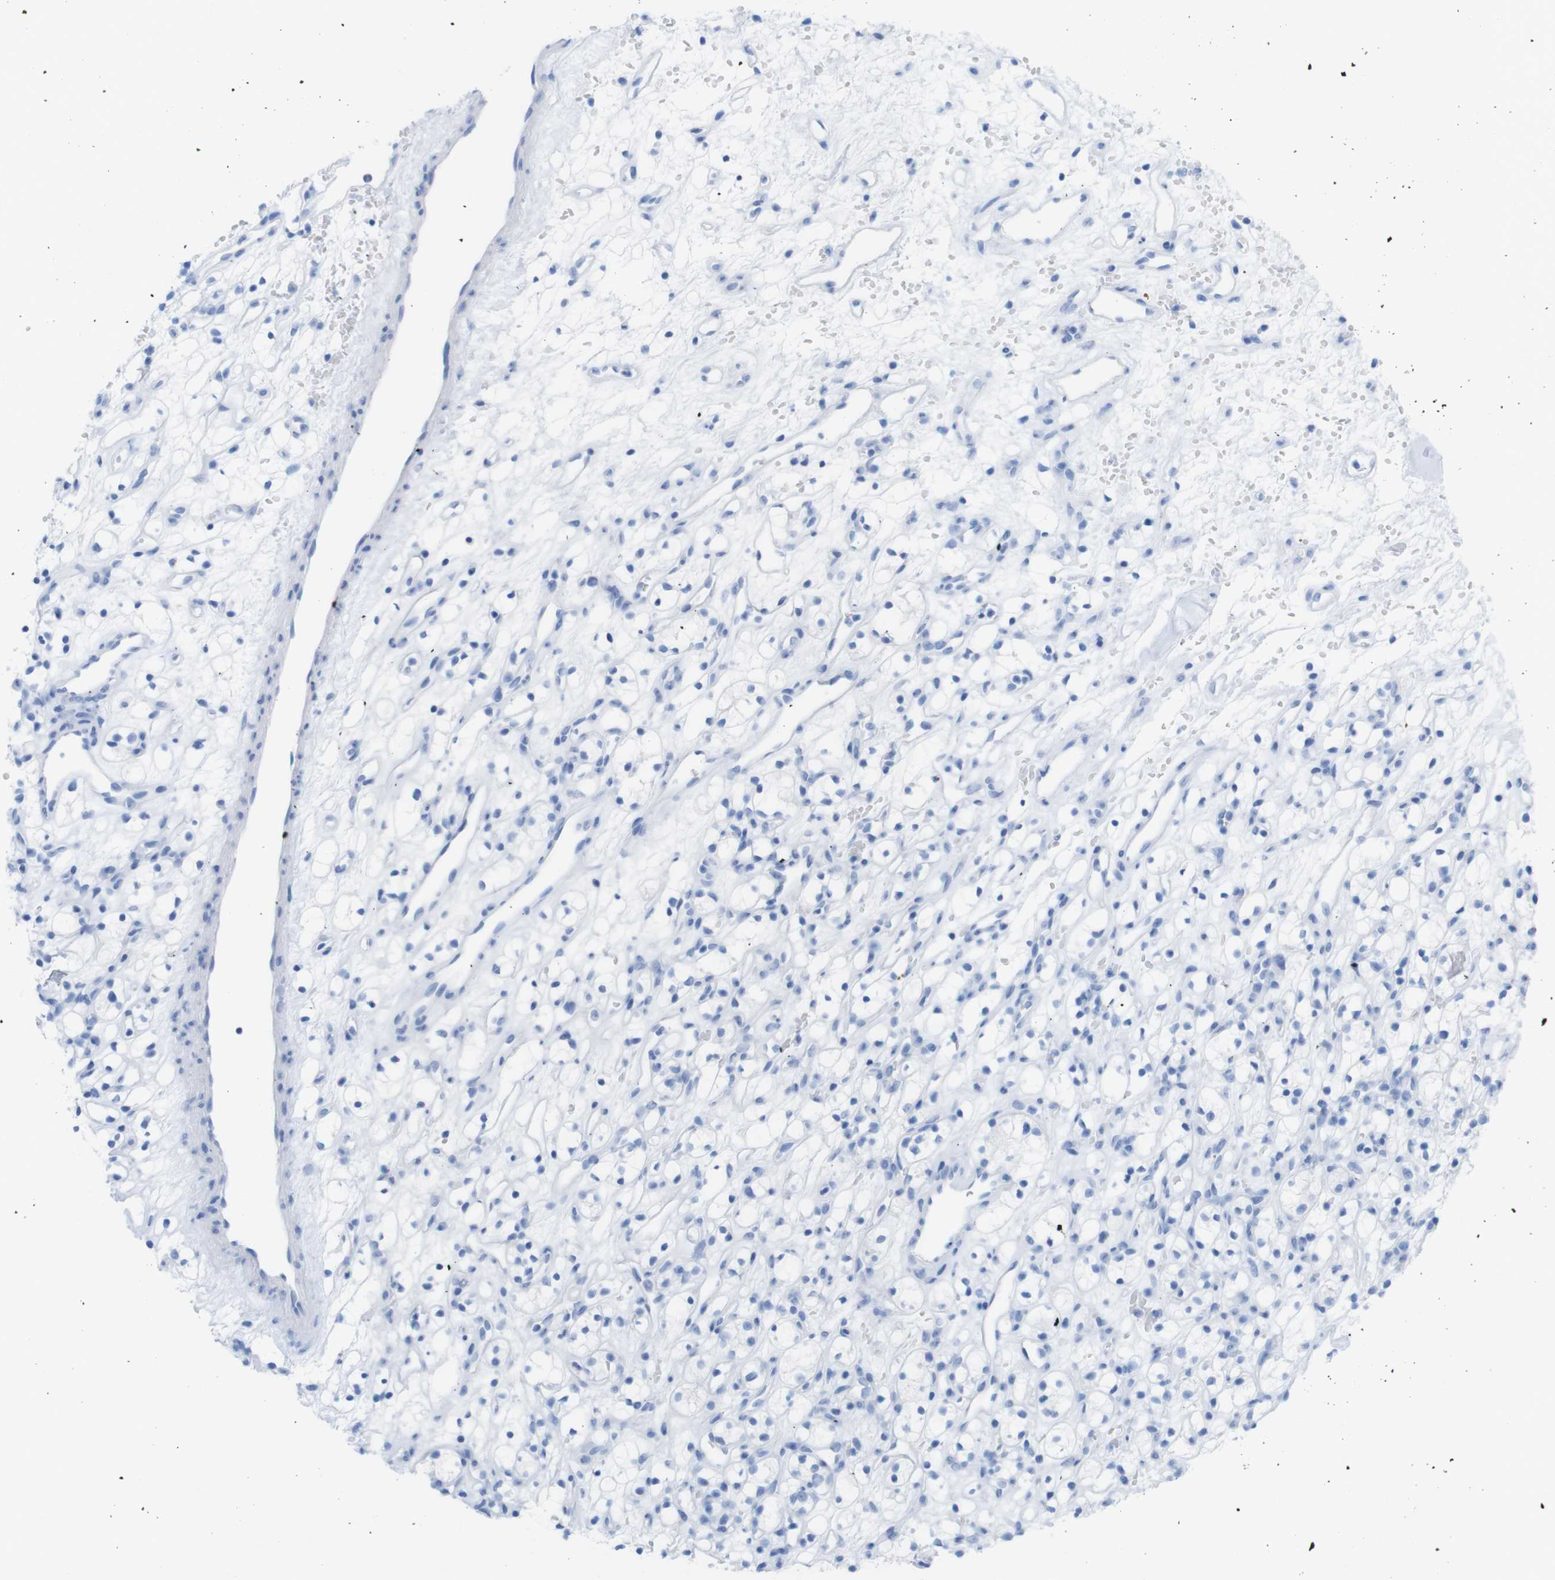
{"staining": {"intensity": "negative", "quantity": "none", "location": "none"}, "tissue": "renal cancer", "cell_type": "Tumor cells", "image_type": "cancer", "snomed": [{"axis": "morphology", "description": "Adenocarcinoma, NOS"}, {"axis": "topography", "description": "Kidney"}], "caption": "A histopathology image of renal adenocarcinoma stained for a protein exhibits no brown staining in tumor cells.", "gene": "MYH7", "patient": {"sex": "female", "age": 60}}